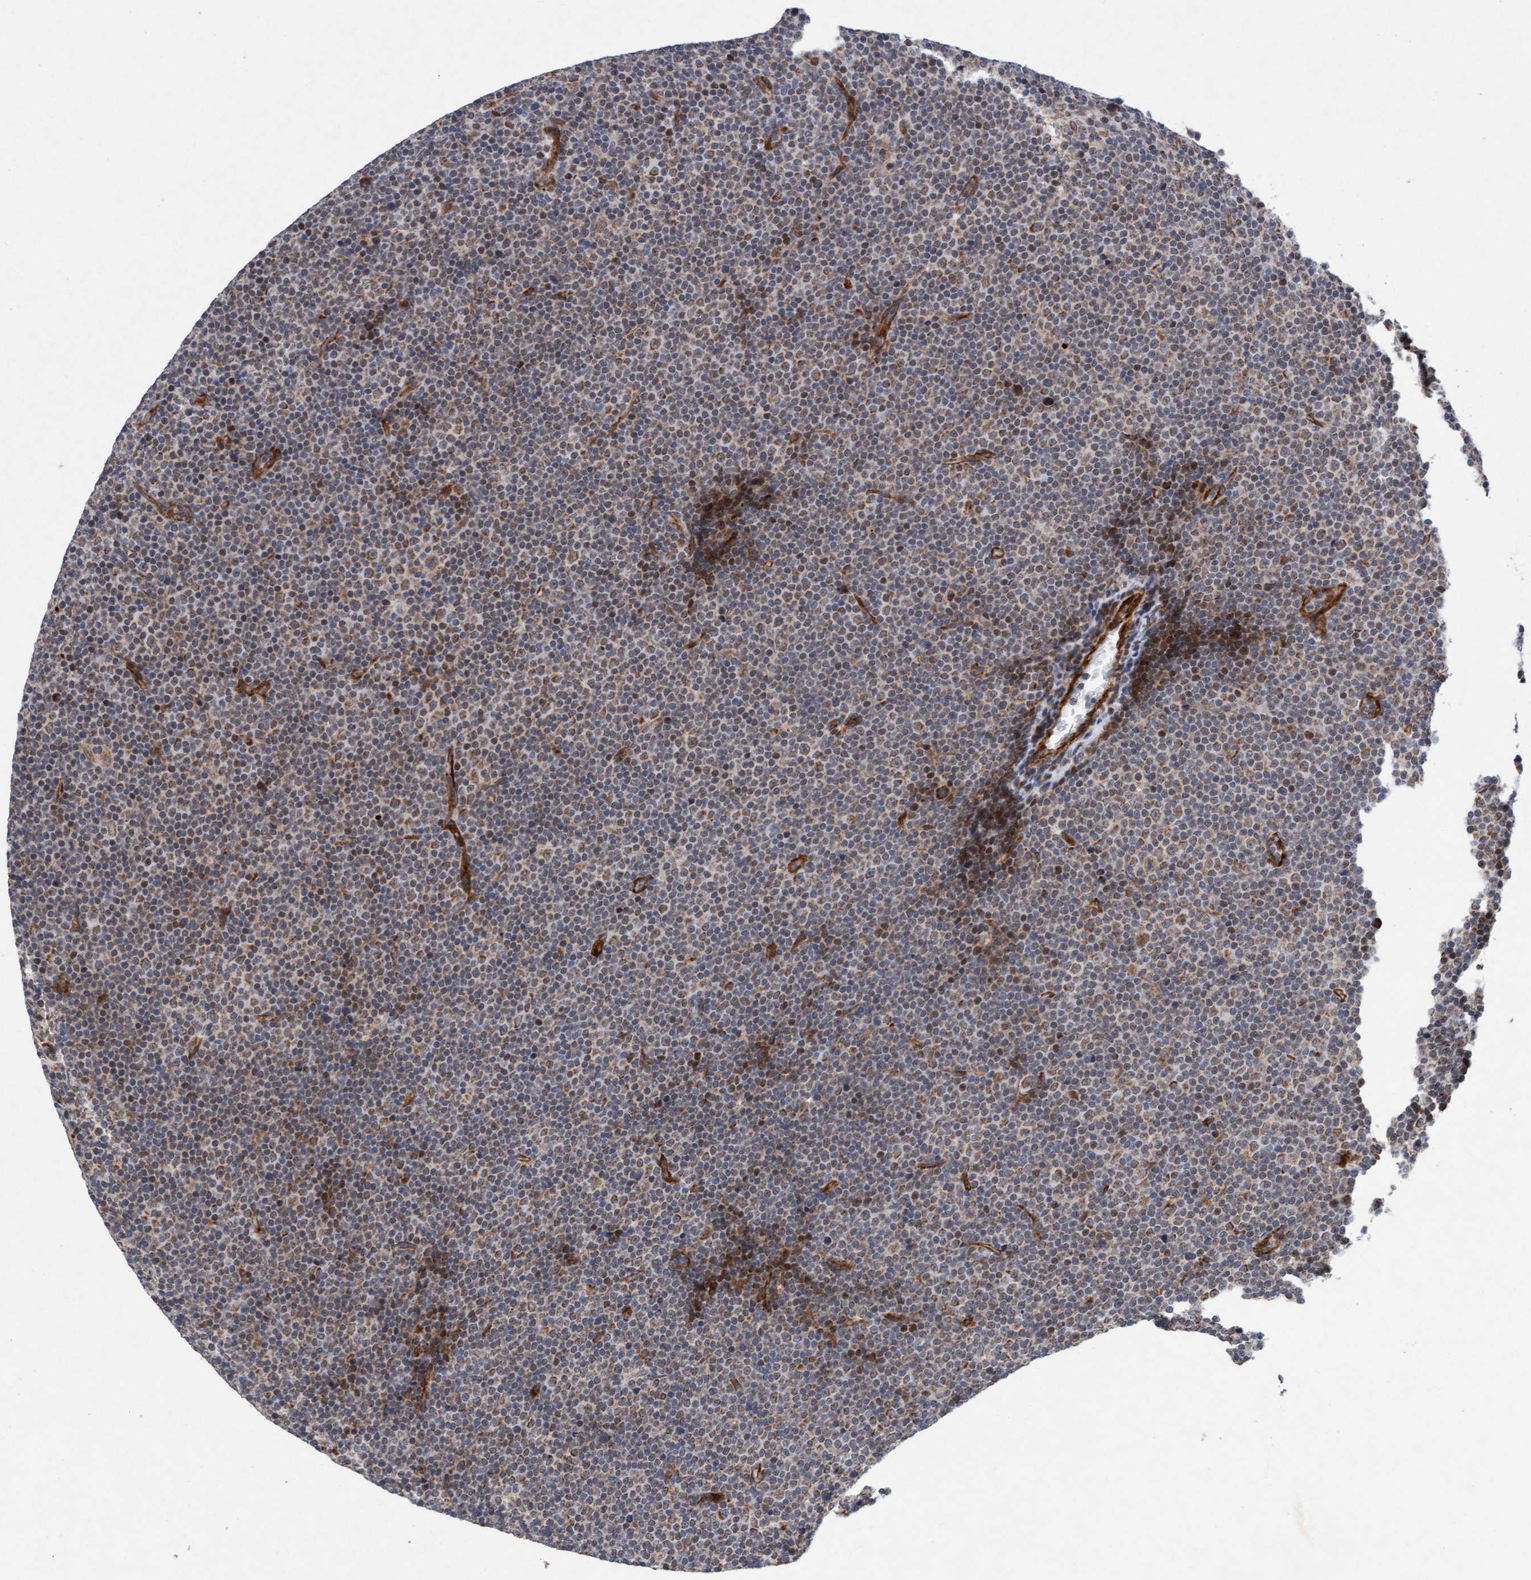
{"staining": {"intensity": "moderate", "quantity": ">75%", "location": "cytoplasmic/membranous"}, "tissue": "lymphoma", "cell_type": "Tumor cells", "image_type": "cancer", "snomed": [{"axis": "morphology", "description": "Malignant lymphoma, non-Hodgkin's type, Low grade"}, {"axis": "topography", "description": "Lymph node"}], "caption": "Lymphoma stained for a protein (brown) demonstrates moderate cytoplasmic/membranous positive staining in approximately >75% of tumor cells.", "gene": "TMEM70", "patient": {"sex": "female", "age": 67}}